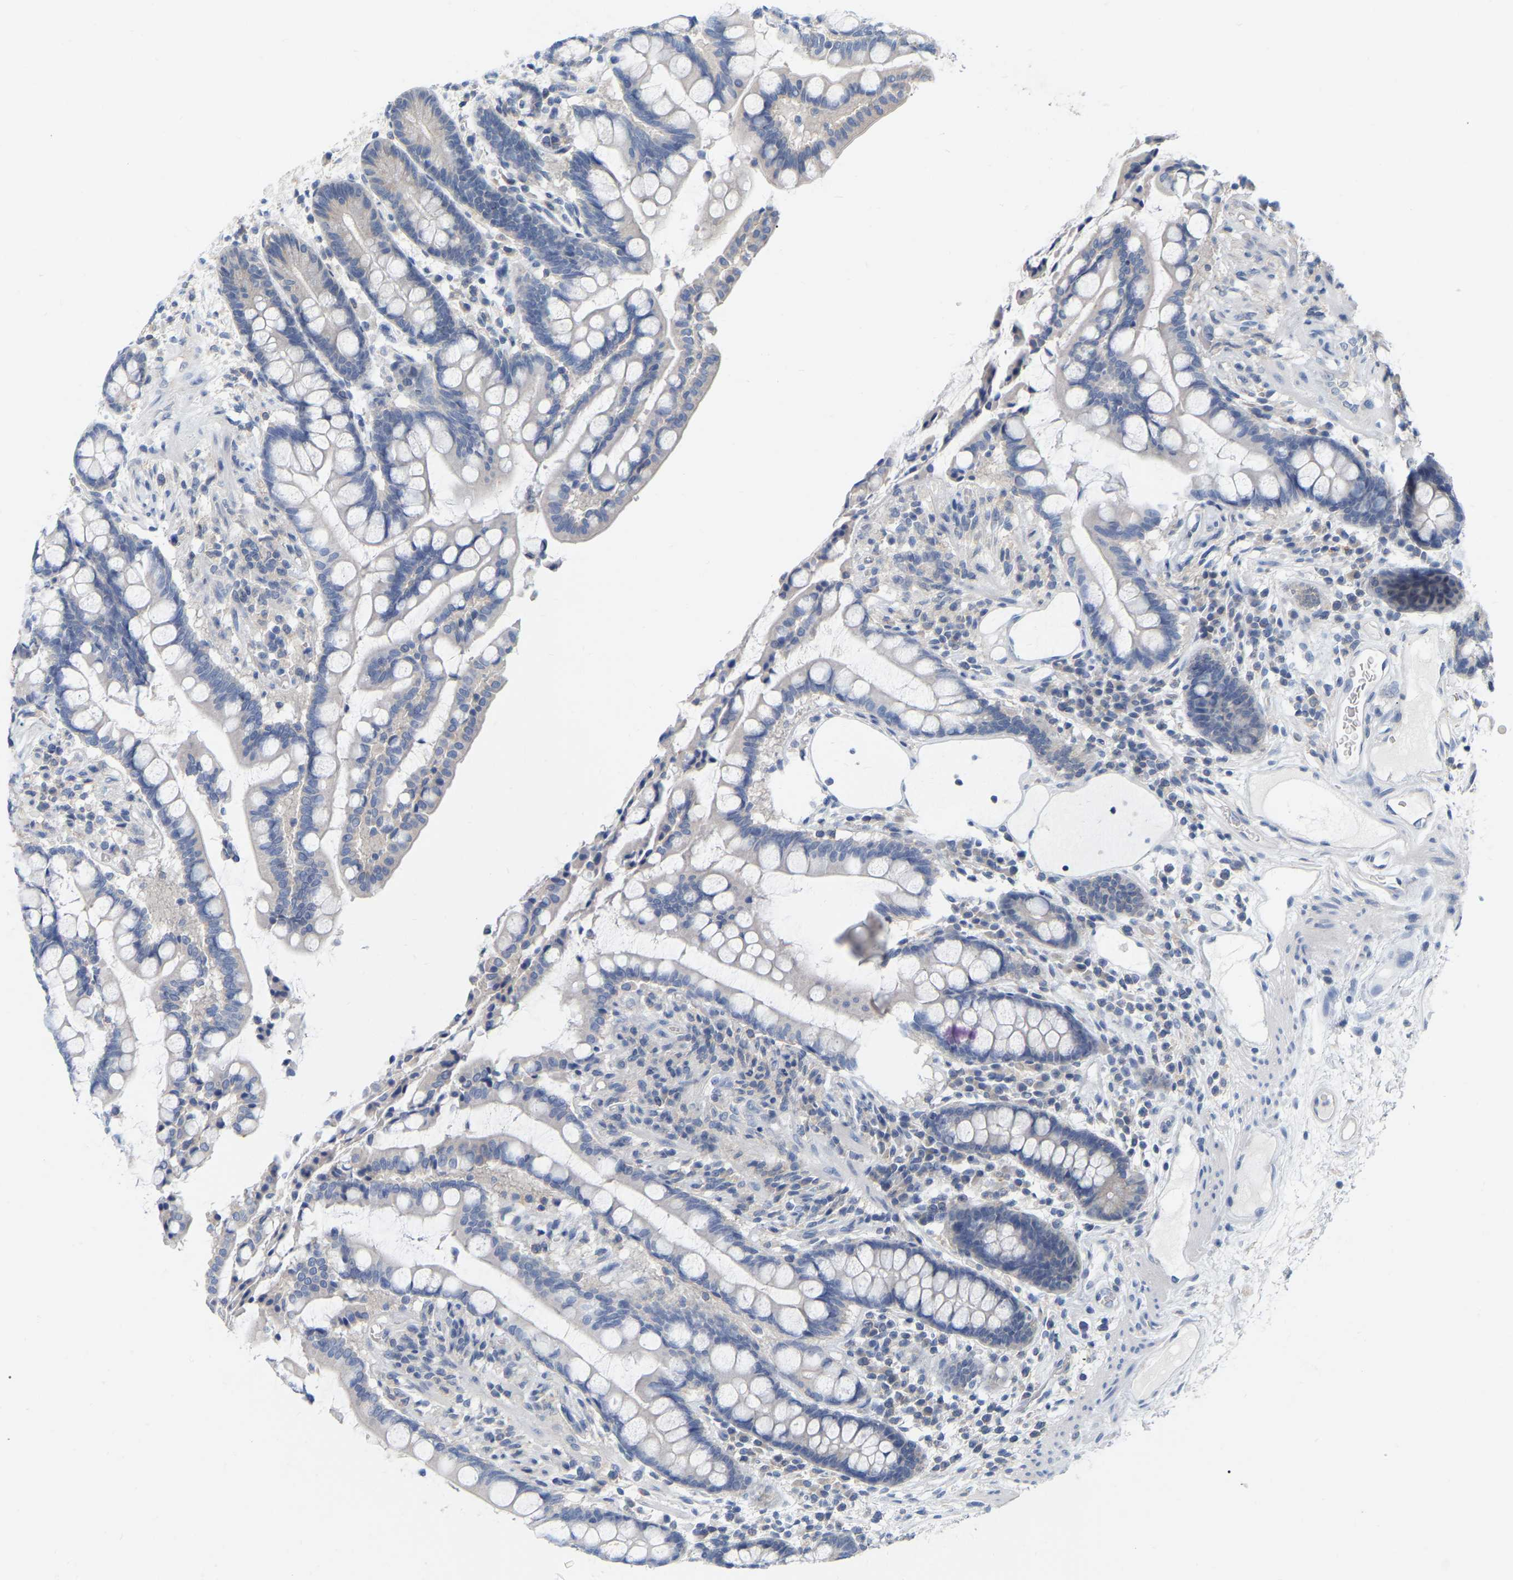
{"staining": {"intensity": "negative", "quantity": "none", "location": "none"}, "tissue": "colon", "cell_type": "Endothelial cells", "image_type": "normal", "snomed": [{"axis": "morphology", "description": "Normal tissue, NOS"}, {"axis": "topography", "description": "Colon"}], "caption": "Immunohistochemistry of benign colon demonstrates no expression in endothelial cells.", "gene": "WIPI2", "patient": {"sex": "male", "age": 73}}